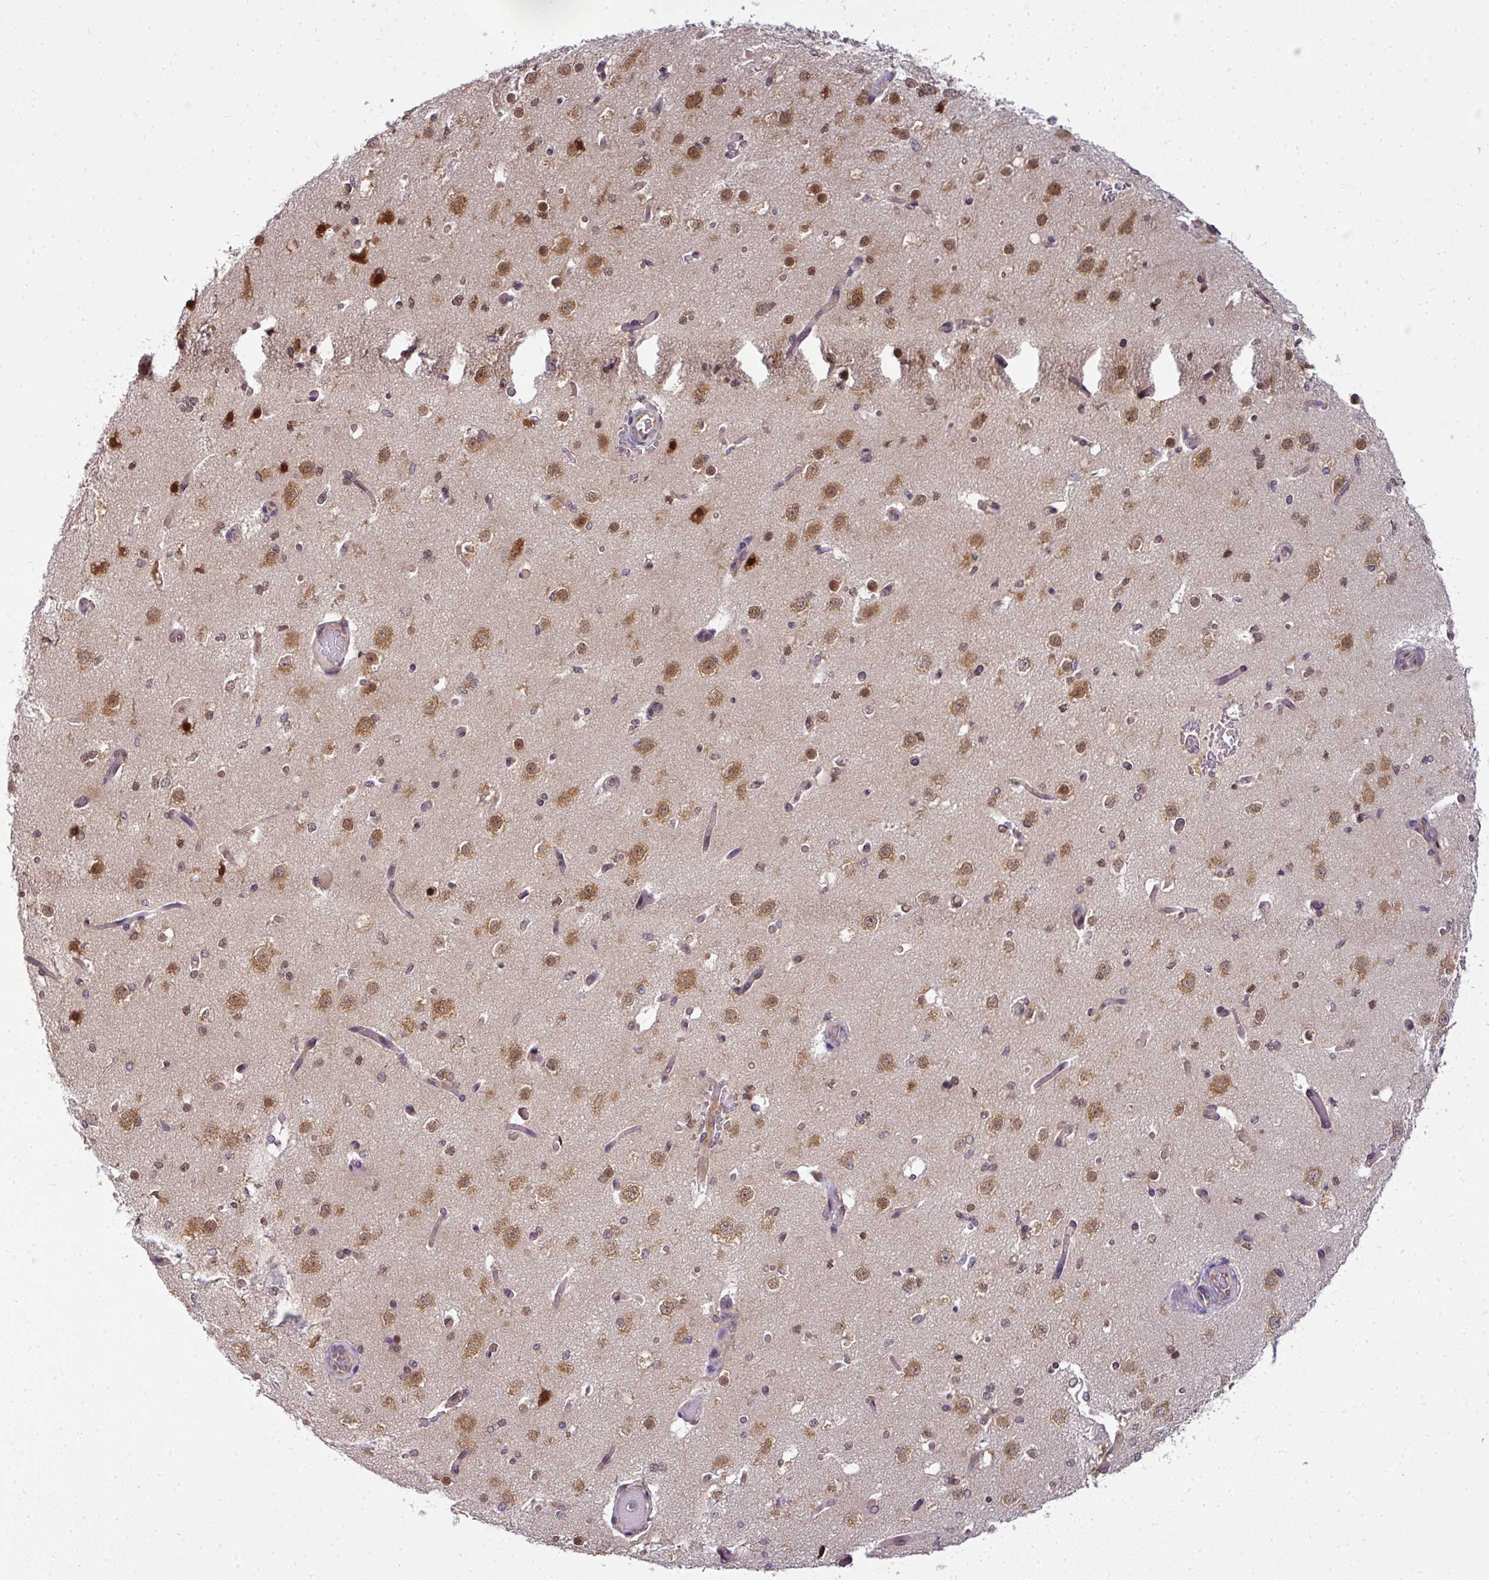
{"staining": {"intensity": "negative", "quantity": "none", "location": "none"}, "tissue": "cerebral cortex", "cell_type": "Endothelial cells", "image_type": "normal", "snomed": [{"axis": "morphology", "description": "Normal tissue, NOS"}, {"axis": "morphology", "description": "Inflammation, NOS"}, {"axis": "topography", "description": "Cerebral cortex"}], "caption": "Immunohistochemistry (IHC) photomicrograph of benign human cerebral cortex stained for a protein (brown), which reveals no positivity in endothelial cells. (Stains: DAB (3,3'-diaminobenzidine) immunohistochemistry with hematoxylin counter stain, Microscopy: brightfield microscopy at high magnification).", "gene": "RBM14", "patient": {"sex": "male", "age": 6}}